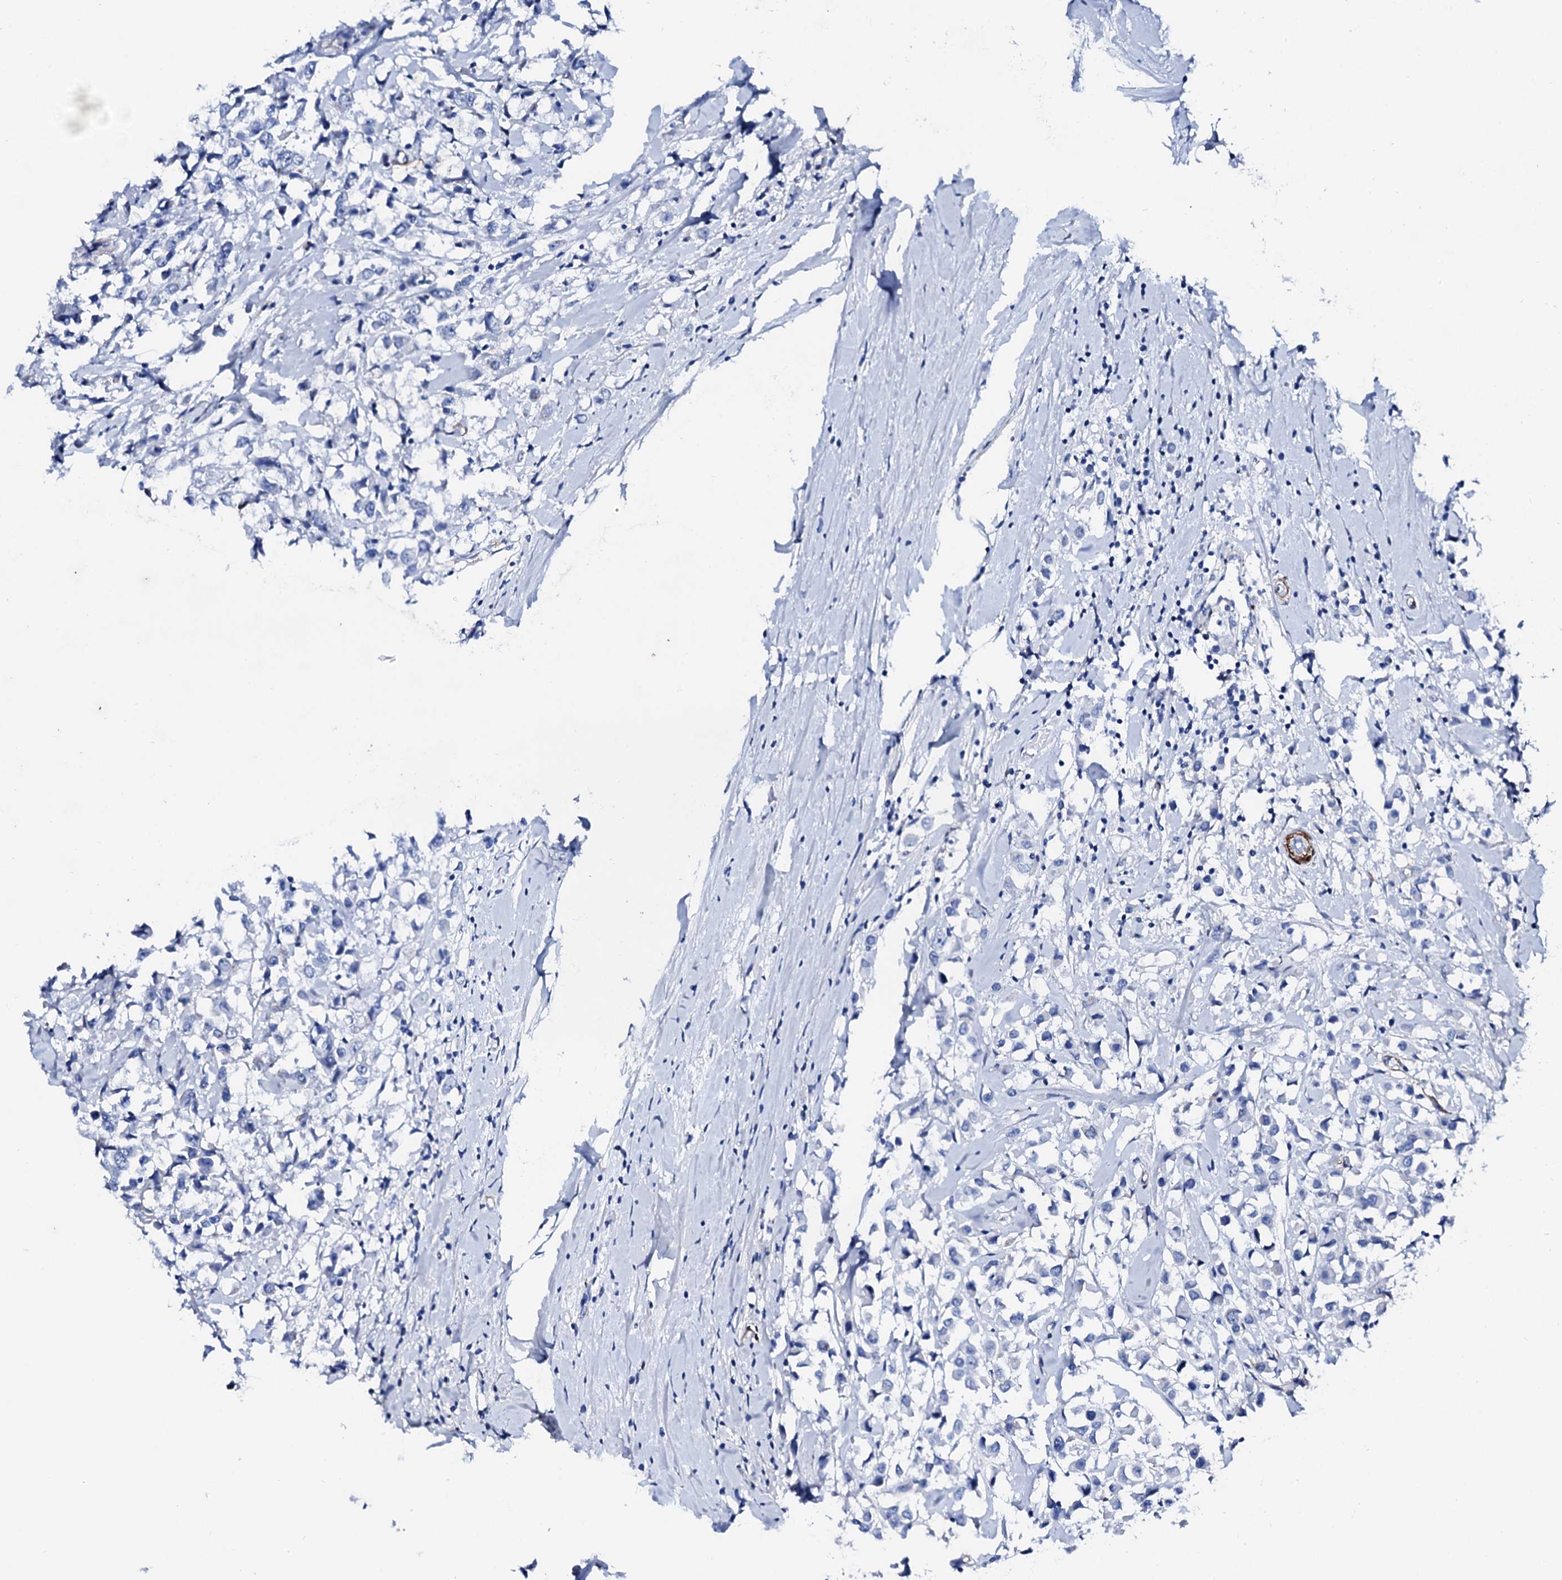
{"staining": {"intensity": "negative", "quantity": "none", "location": "none"}, "tissue": "breast cancer", "cell_type": "Tumor cells", "image_type": "cancer", "snomed": [{"axis": "morphology", "description": "Duct carcinoma"}, {"axis": "topography", "description": "Breast"}], "caption": "Immunohistochemistry (IHC) image of neoplastic tissue: breast cancer (infiltrating ductal carcinoma) stained with DAB shows no significant protein staining in tumor cells.", "gene": "NRIP2", "patient": {"sex": "female", "age": 61}}